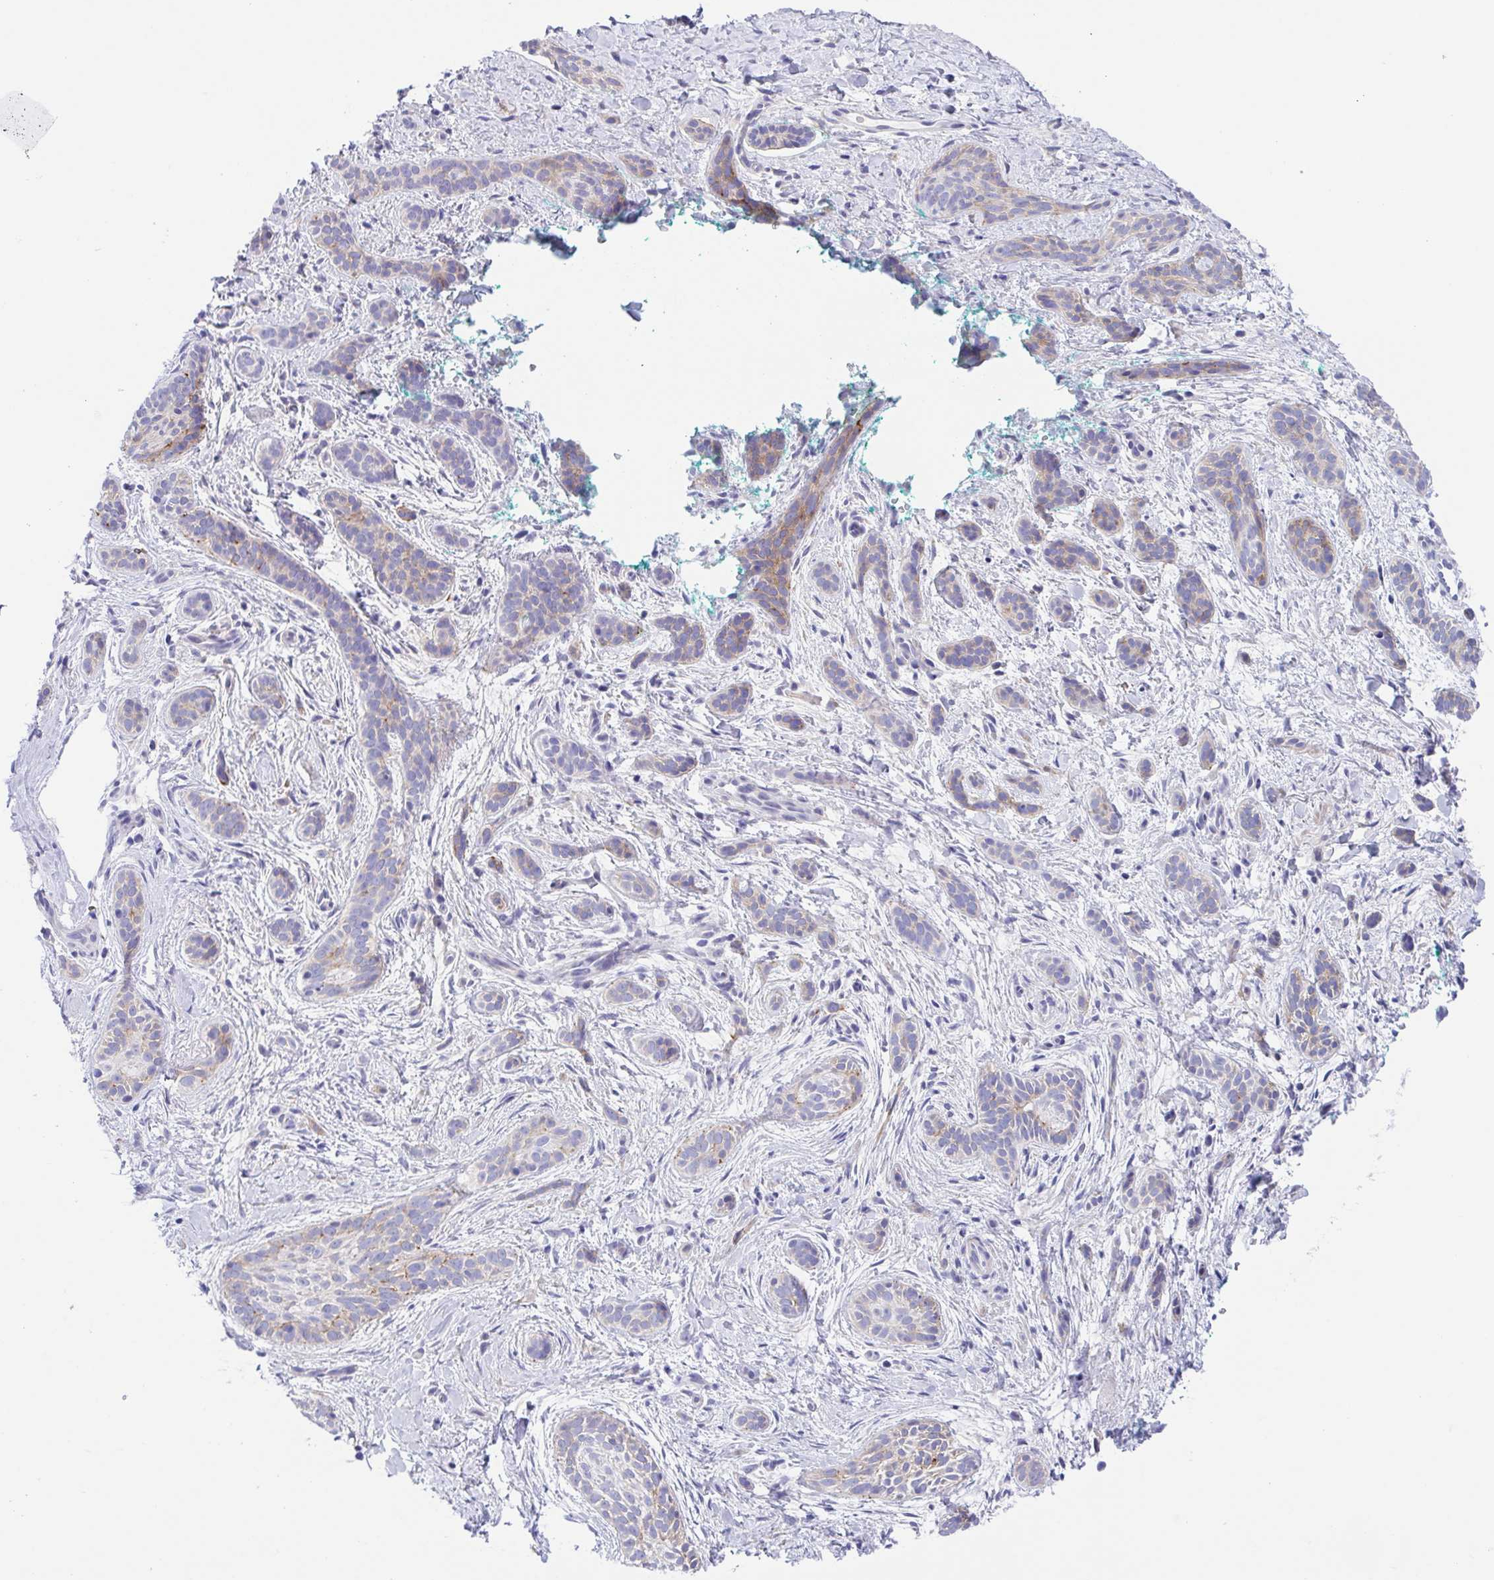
{"staining": {"intensity": "weak", "quantity": "<25%", "location": "cytoplasmic/membranous"}, "tissue": "skin cancer", "cell_type": "Tumor cells", "image_type": "cancer", "snomed": [{"axis": "morphology", "description": "Basal cell carcinoma"}, {"axis": "topography", "description": "Skin"}], "caption": "DAB immunohistochemical staining of skin basal cell carcinoma reveals no significant staining in tumor cells. (Brightfield microscopy of DAB immunohistochemistry at high magnification).", "gene": "MUCL3", "patient": {"sex": "male", "age": 63}}